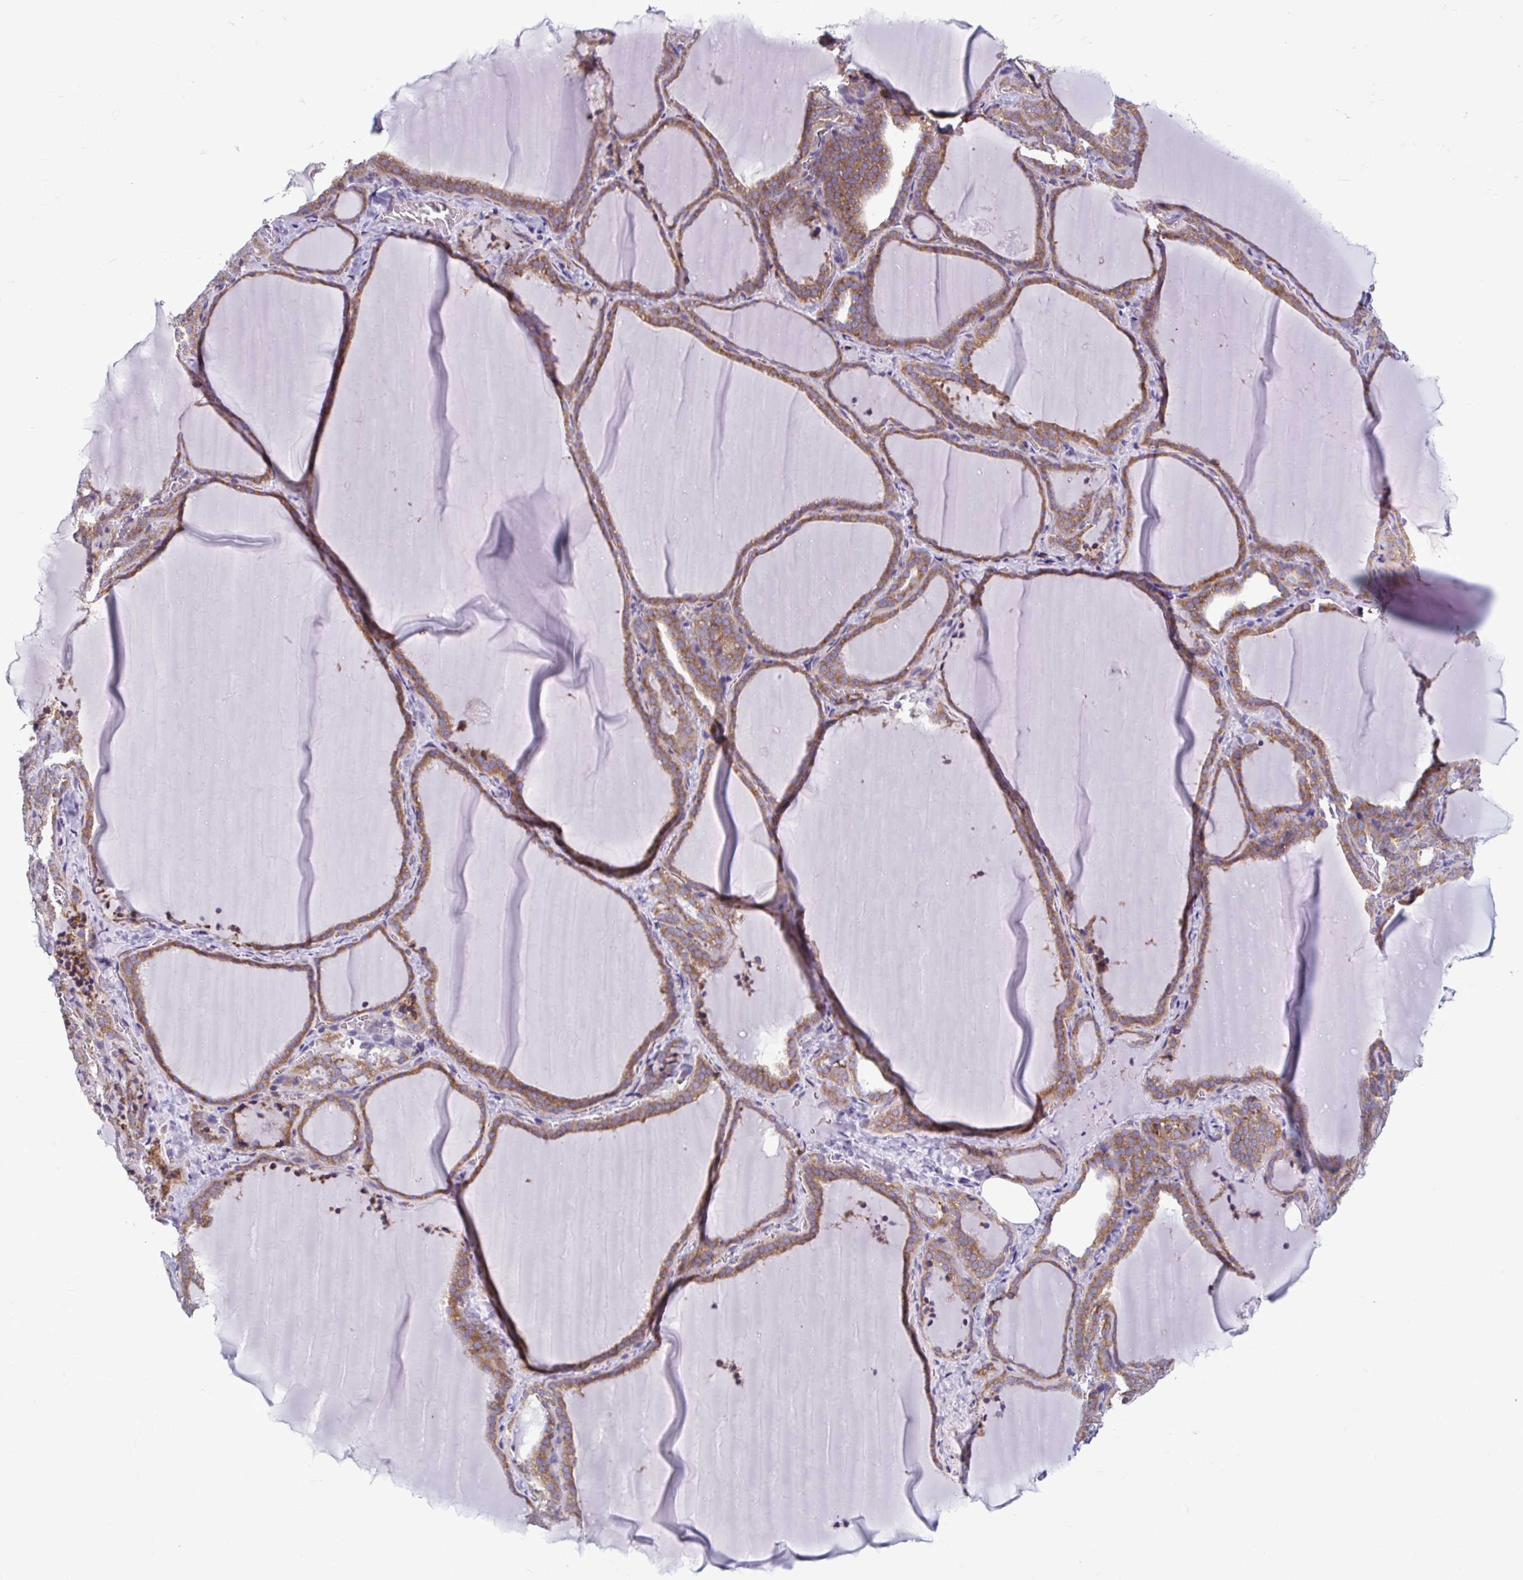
{"staining": {"intensity": "moderate", "quantity": ">75%", "location": "cytoplasmic/membranous"}, "tissue": "thyroid gland", "cell_type": "Glandular cells", "image_type": "normal", "snomed": [{"axis": "morphology", "description": "Normal tissue, NOS"}, {"axis": "topography", "description": "Thyroid gland"}], "caption": "Immunohistochemistry (IHC) staining of benign thyroid gland, which demonstrates medium levels of moderate cytoplasmic/membranous staining in about >75% of glandular cells indicating moderate cytoplasmic/membranous protein staining. The staining was performed using DAB (3,3'-diaminobenzidine) (brown) for protein detection and nuclei were counterstained in hematoxylin (blue).", "gene": "RPS16", "patient": {"sex": "female", "age": 22}}